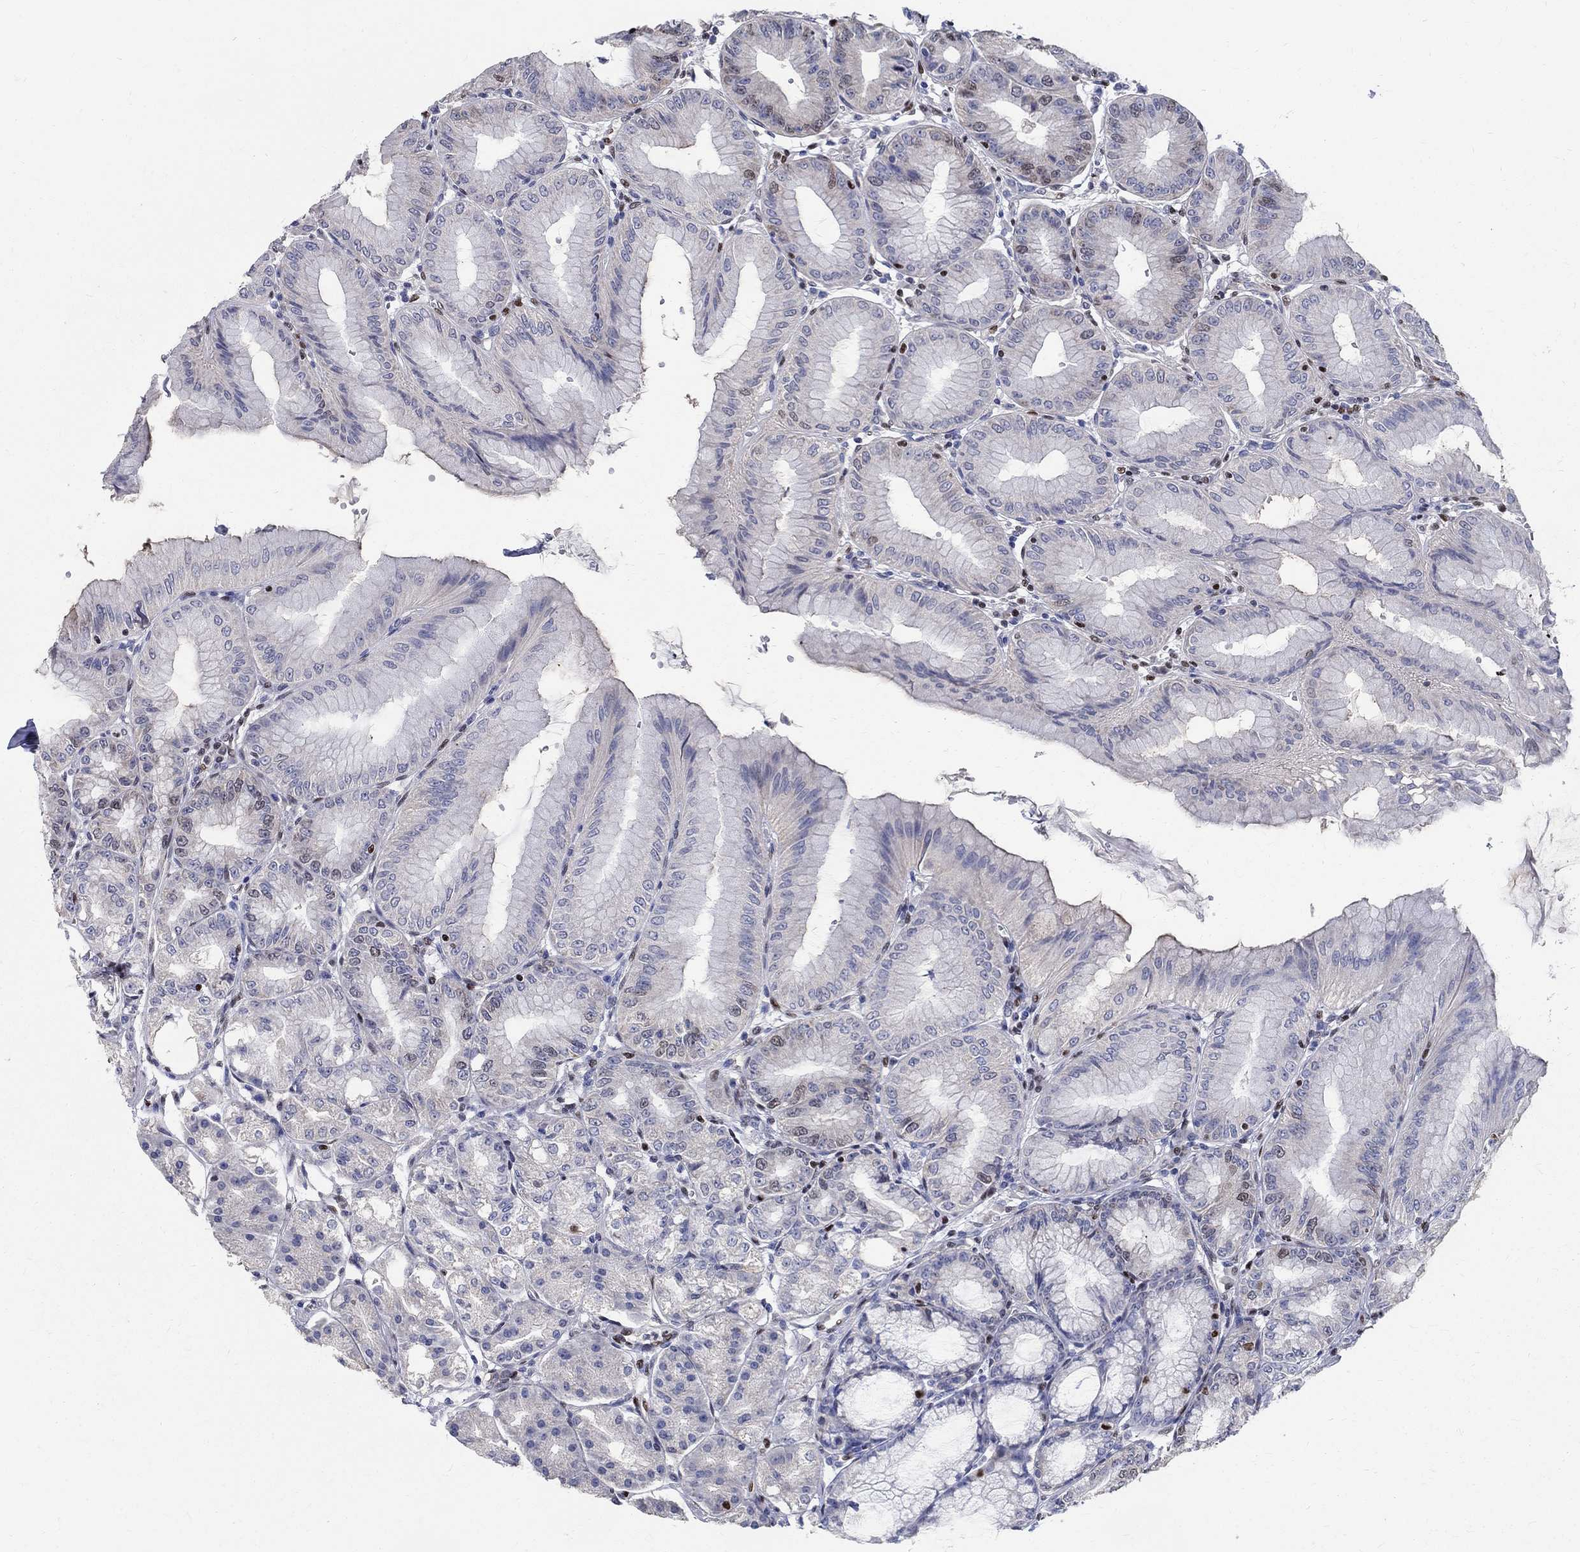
{"staining": {"intensity": "moderate", "quantity": "<25%", "location": "nuclear"}, "tissue": "stomach", "cell_type": "Glandular cells", "image_type": "normal", "snomed": [{"axis": "morphology", "description": "Normal tissue, NOS"}, {"axis": "topography", "description": "Stomach"}], "caption": "Moderate nuclear positivity for a protein is appreciated in approximately <25% of glandular cells of benign stomach using IHC.", "gene": "FBXO16", "patient": {"sex": "male", "age": 71}}